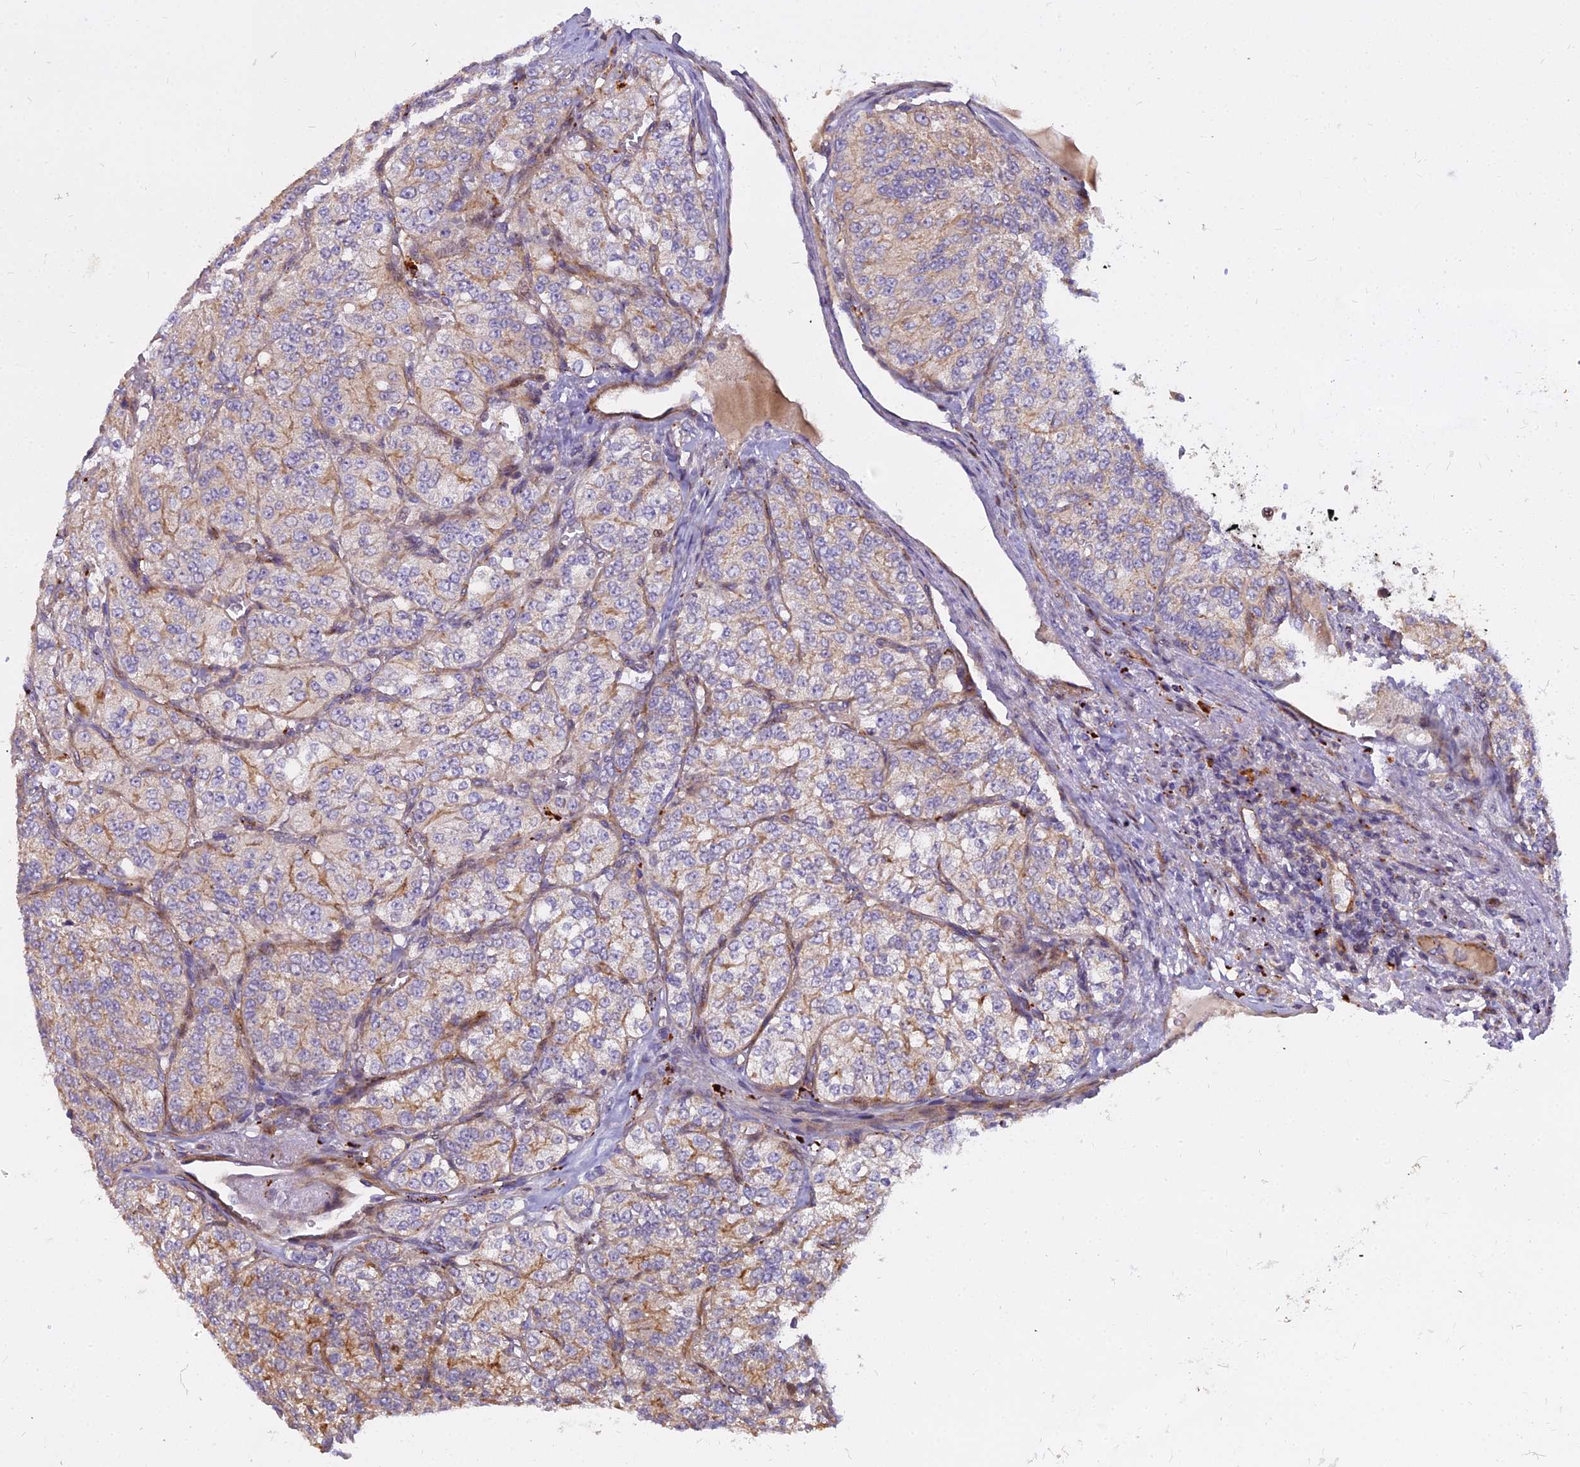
{"staining": {"intensity": "moderate", "quantity": "<25%", "location": "cytoplasmic/membranous"}, "tissue": "renal cancer", "cell_type": "Tumor cells", "image_type": "cancer", "snomed": [{"axis": "morphology", "description": "Adenocarcinoma, NOS"}, {"axis": "topography", "description": "Kidney"}], "caption": "Protein expression analysis of renal cancer (adenocarcinoma) shows moderate cytoplasmic/membranous staining in about <25% of tumor cells.", "gene": "GLYATL3", "patient": {"sex": "female", "age": 63}}